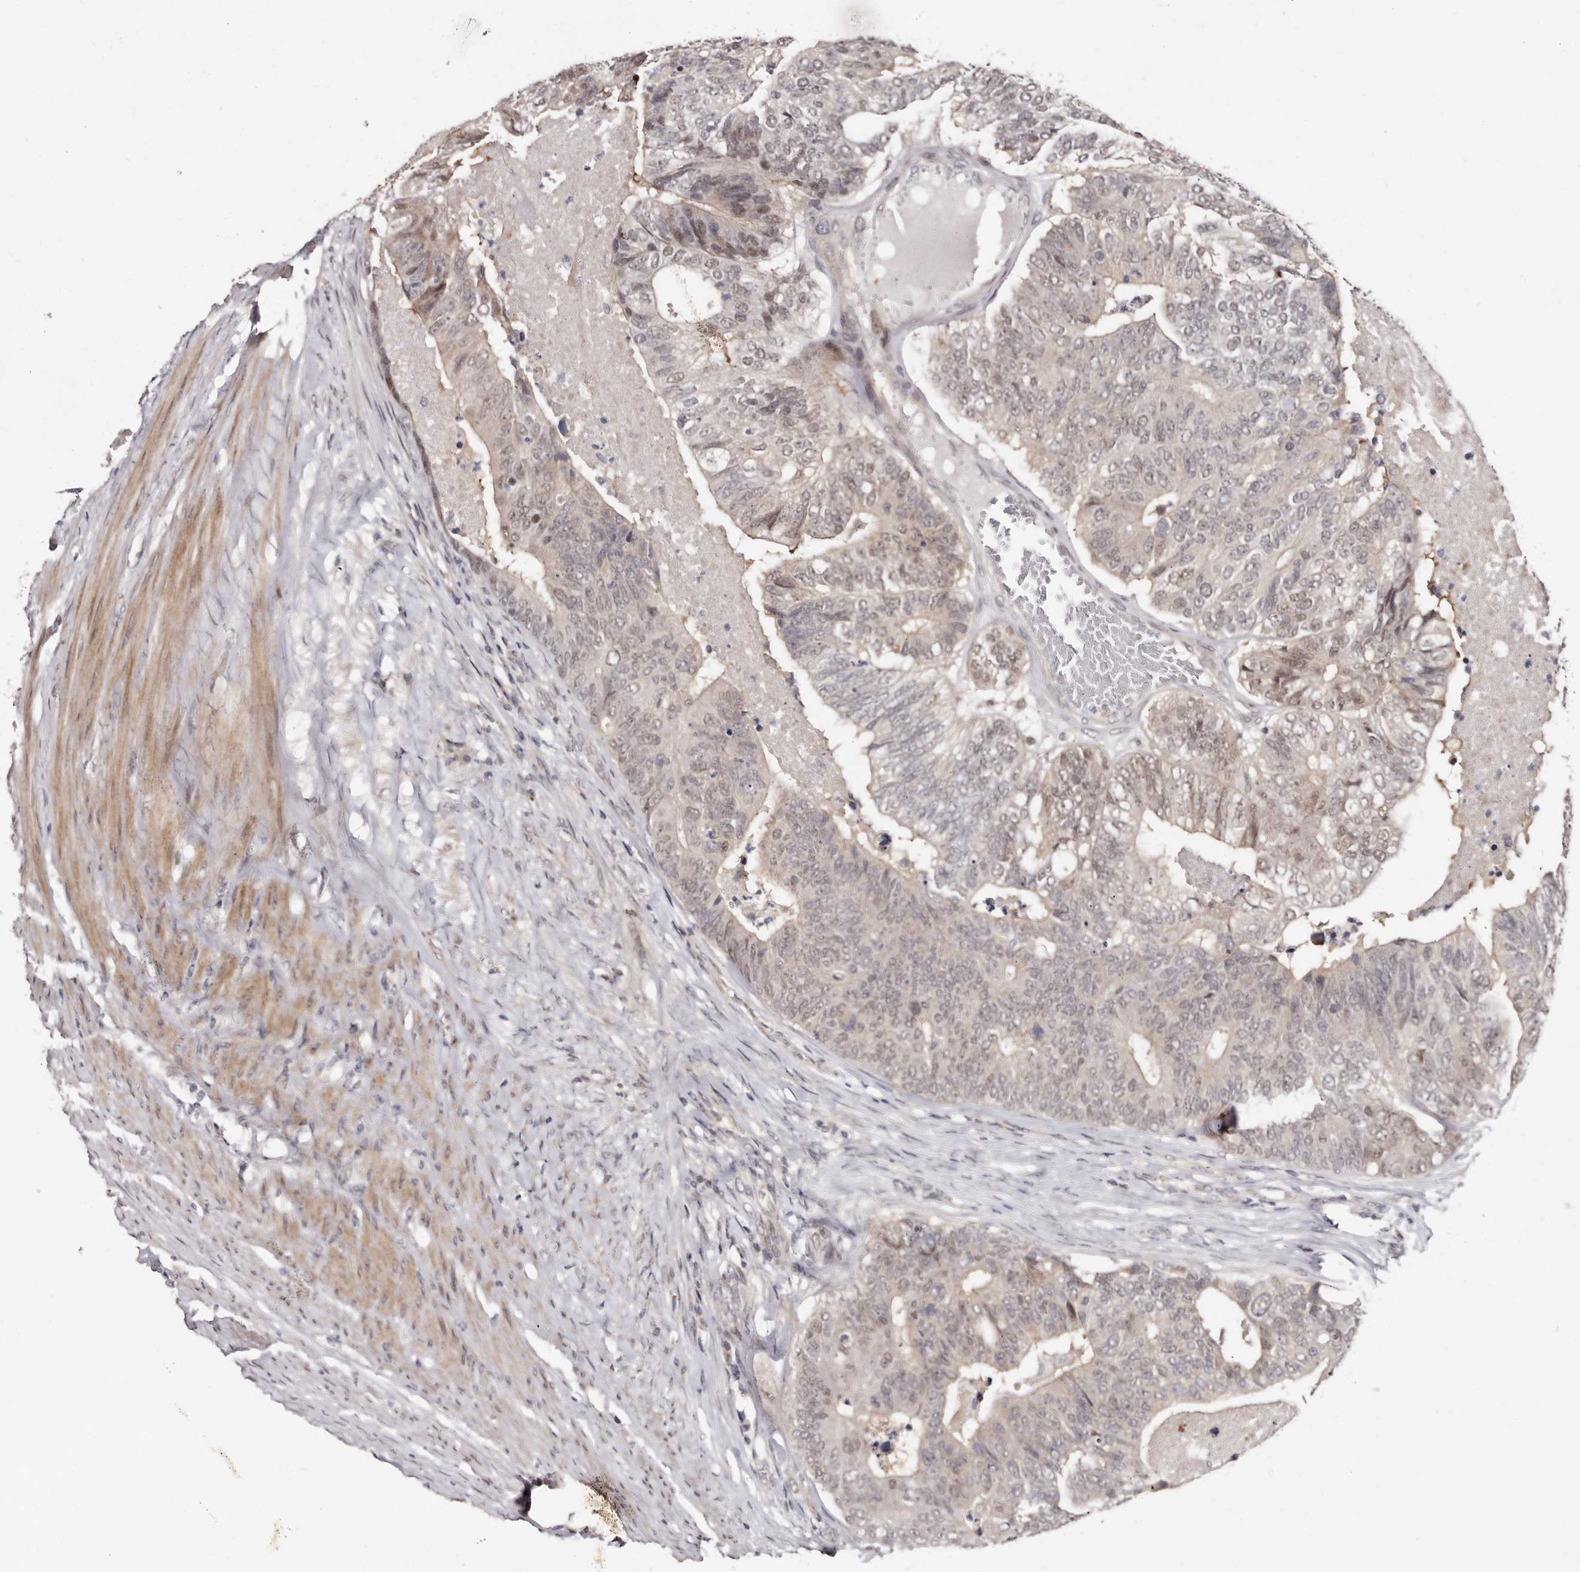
{"staining": {"intensity": "weak", "quantity": "25%-75%", "location": "cytoplasmic/membranous,nuclear"}, "tissue": "colorectal cancer", "cell_type": "Tumor cells", "image_type": "cancer", "snomed": [{"axis": "morphology", "description": "Adenocarcinoma, NOS"}, {"axis": "topography", "description": "Colon"}], "caption": "DAB immunohistochemical staining of adenocarcinoma (colorectal) exhibits weak cytoplasmic/membranous and nuclear protein expression in approximately 25%-75% of tumor cells.", "gene": "PHF20L1", "patient": {"sex": "female", "age": 67}}